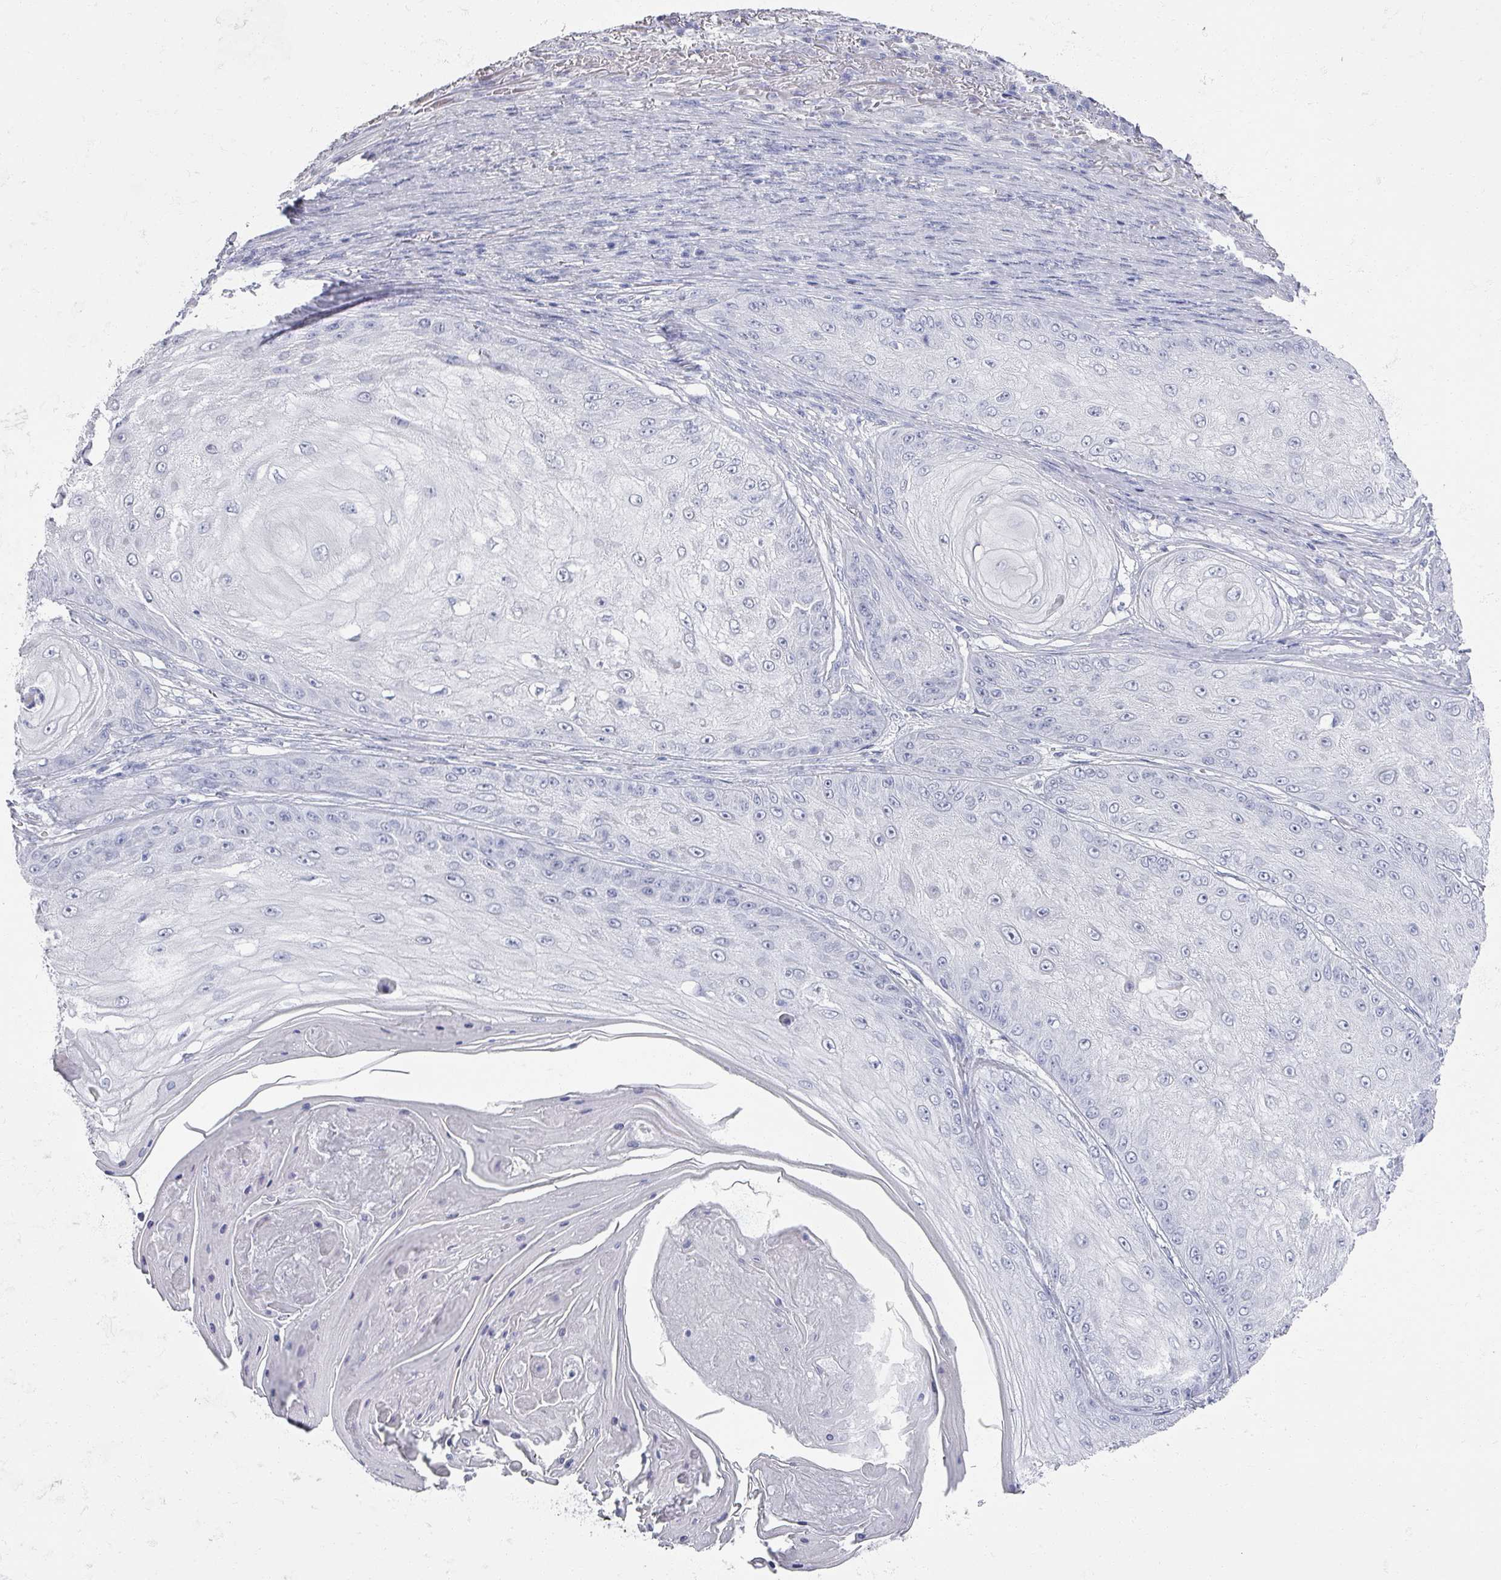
{"staining": {"intensity": "negative", "quantity": "none", "location": "none"}, "tissue": "skin cancer", "cell_type": "Tumor cells", "image_type": "cancer", "snomed": [{"axis": "morphology", "description": "Squamous cell carcinoma, NOS"}, {"axis": "topography", "description": "Skin"}], "caption": "High magnification brightfield microscopy of squamous cell carcinoma (skin) stained with DAB (3,3'-diaminobenzidine) (brown) and counterstained with hematoxylin (blue): tumor cells show no significant staining.", "gene": "OMG", "patient": {"sex": "male", "age": 70}}